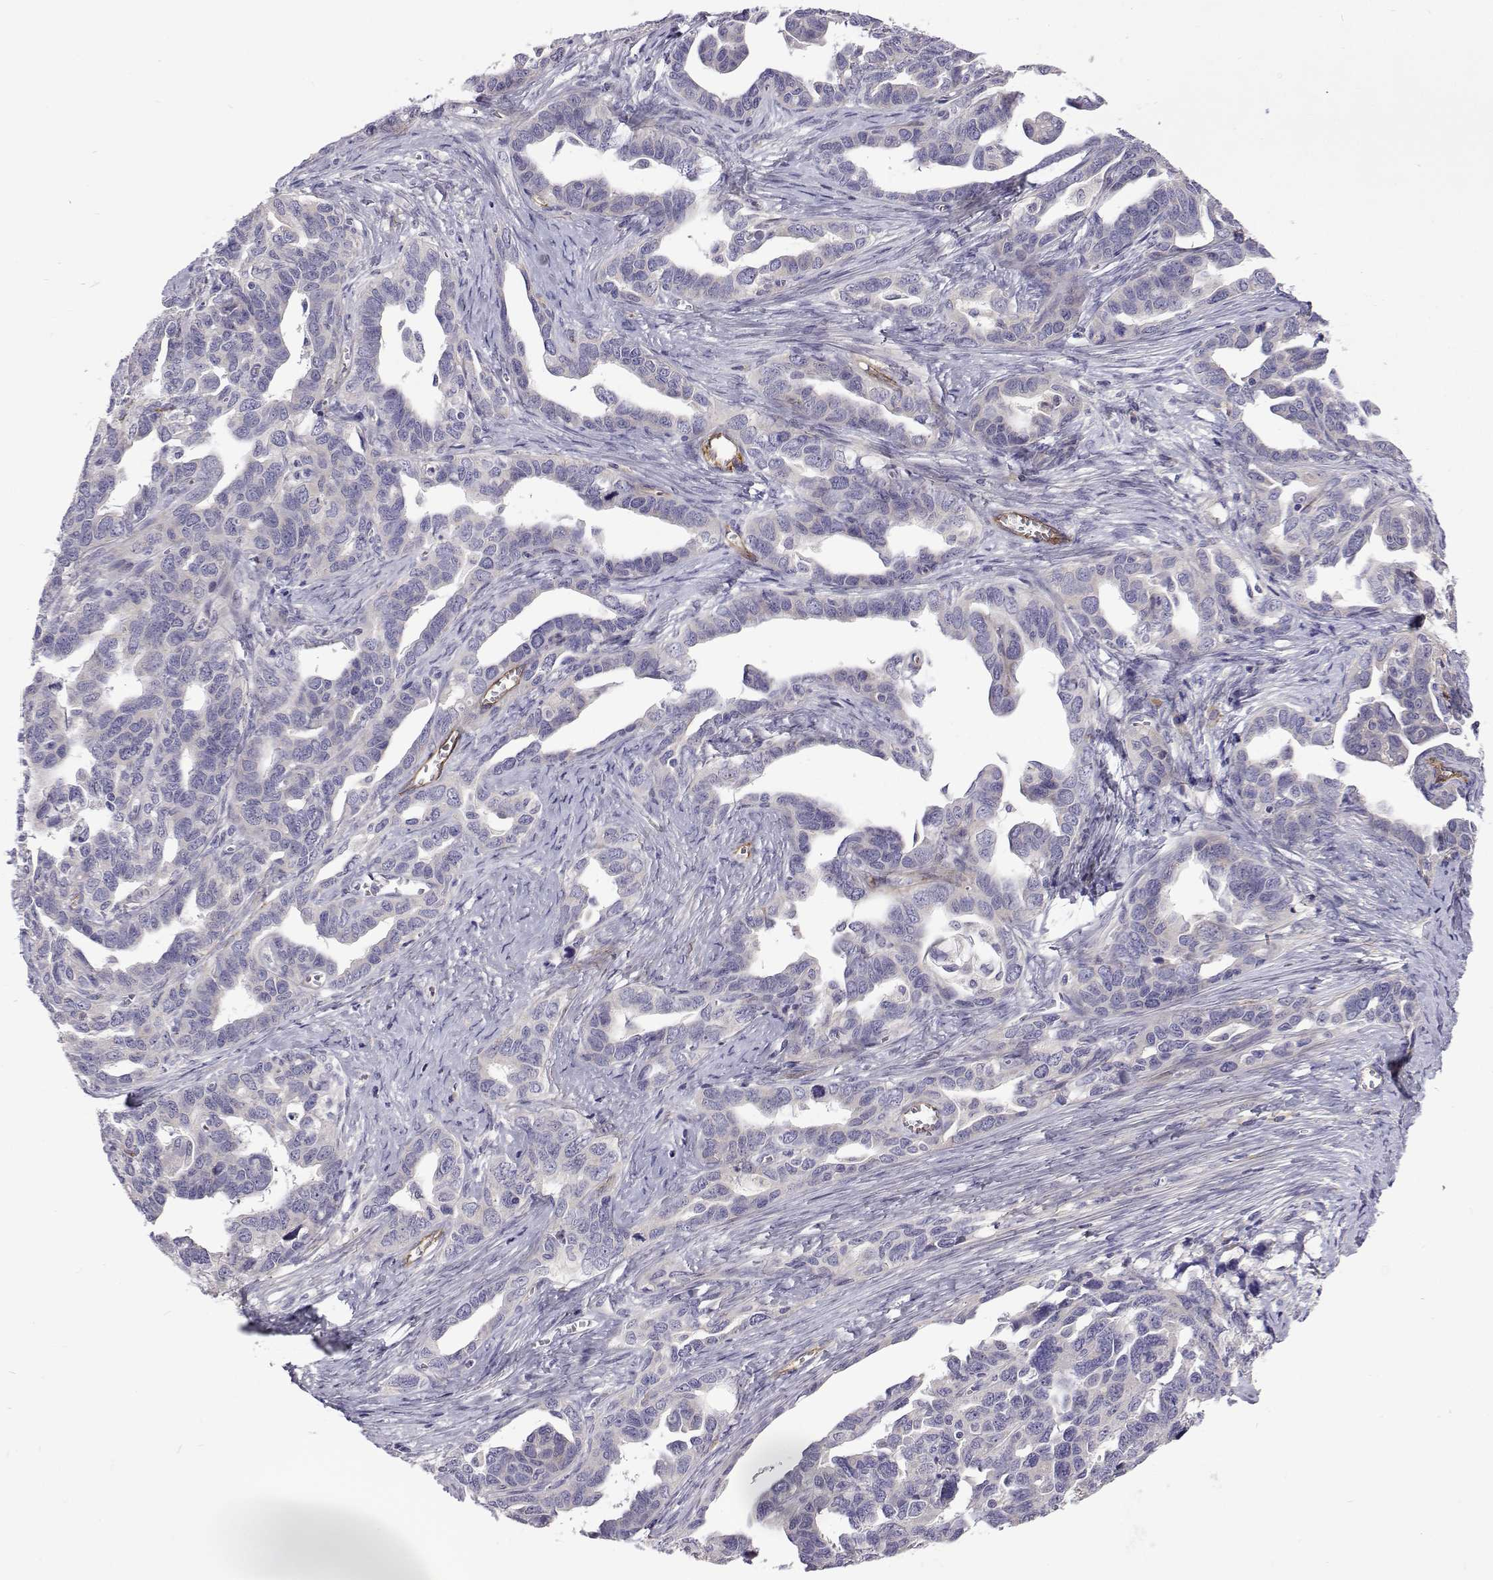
{"staining": {"intensity": "negative", "quantity": "none", "location": "none"}, "tissue": "ovarian cancer", "cell_type": "Tumor cells", "image_type": "cancer", "snomed": [{"axis": "morphology", "description": "Cystadenocarcinoma, serous, NOS"}, {"axis": "topography", "description": "Ovary"}], "caption": "A high-resolution image shows immunohistochemistry (IHC) staining of serous cystadenocarcinoma (ovarian), which shows no significant staining in tumor cells.", "gene": "NPR3", "patient": {"sex": "female", "age": 69}}